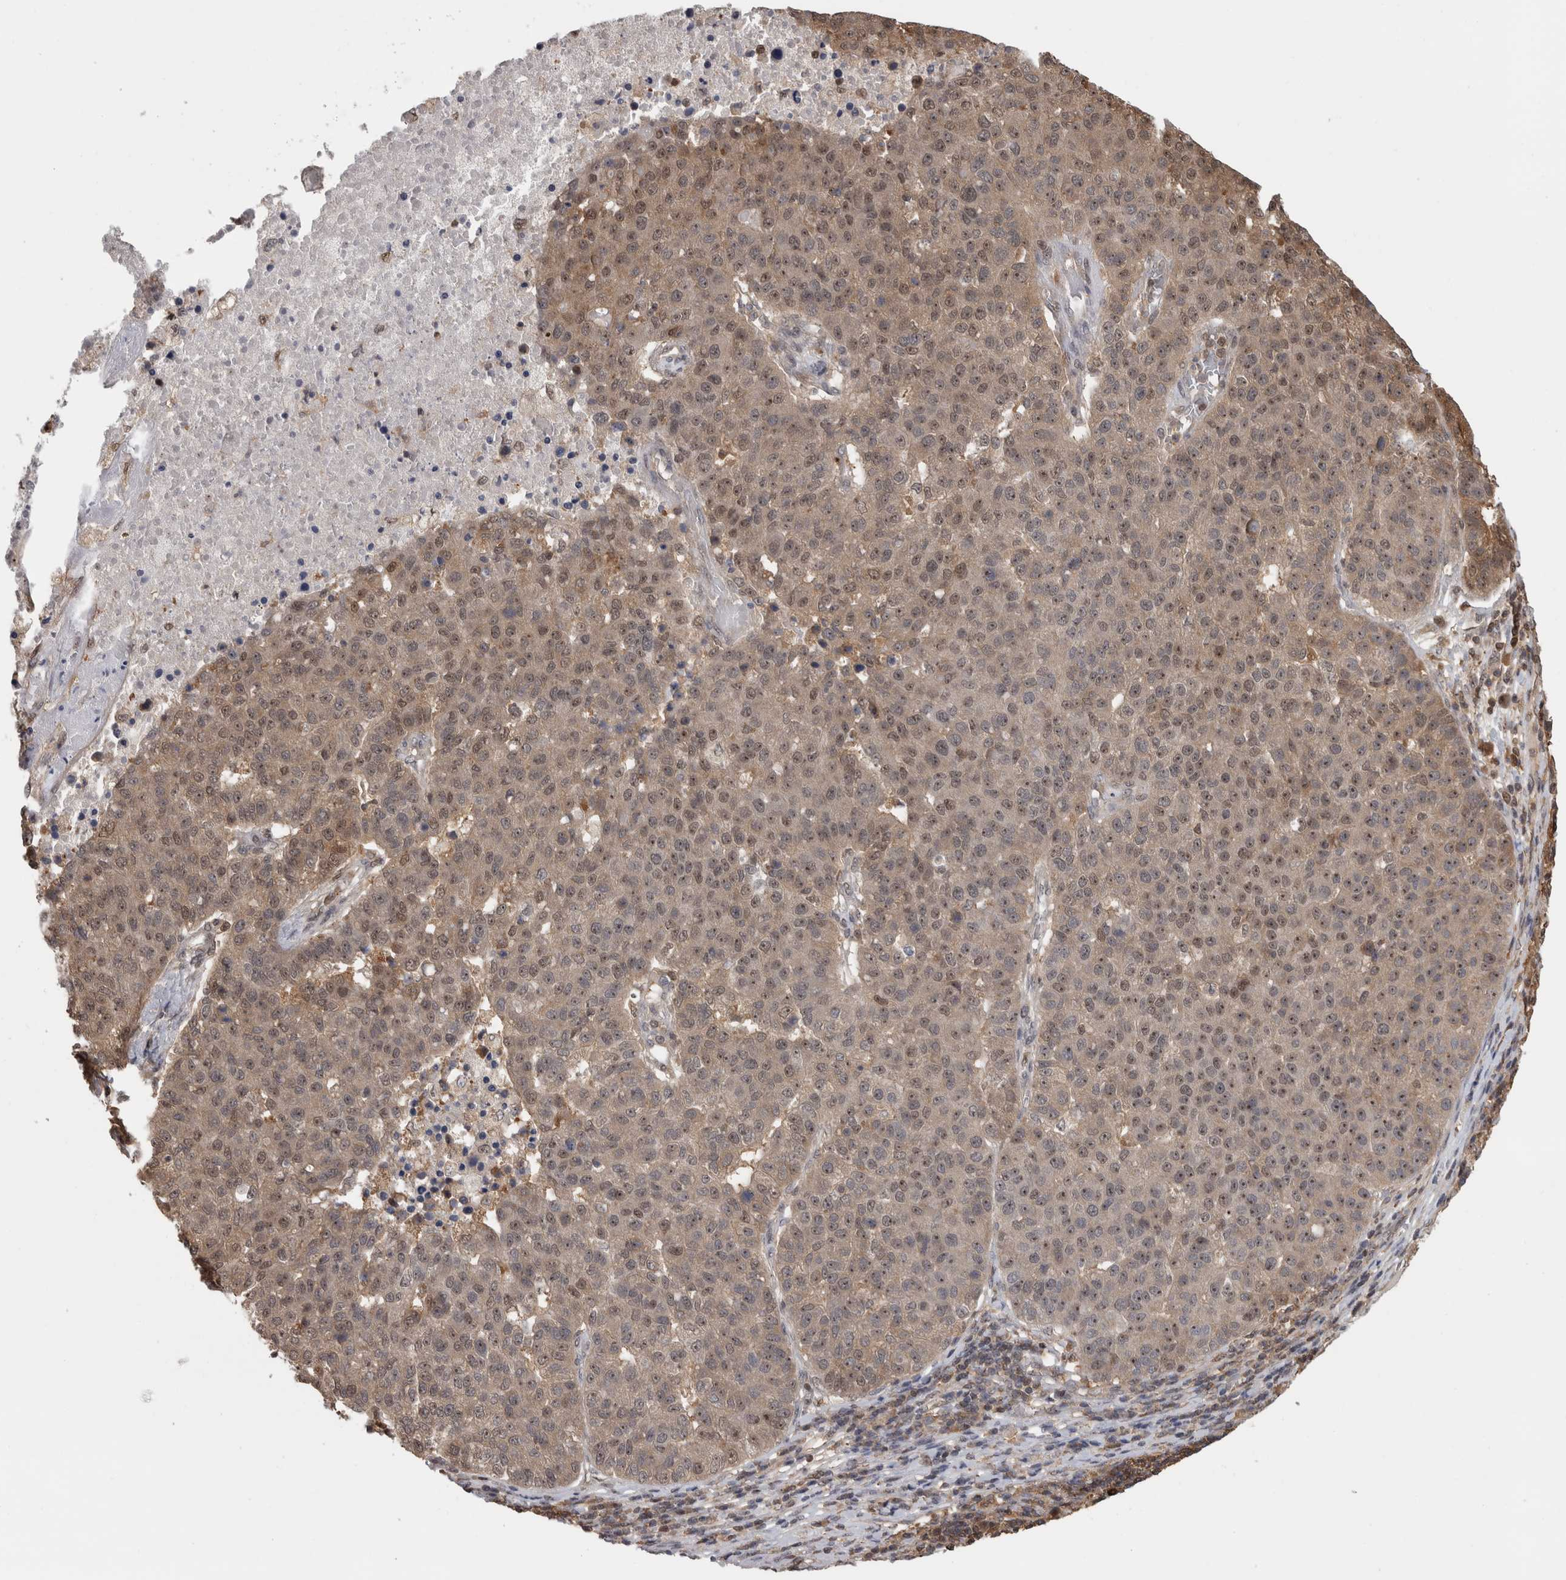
{"staining": {"intensity": "moderate", "quantity": "25%-75%", "location": "cytoplasmic/membranous,nuclear"}, "tissue": "pancreatic cancer", "cell_type": "Tumor cells", "image_type": "cancer", "snomed": [{"axis": "morphology", "description": "Adenocarcinoma, NOS"}, {"axis": "topography", "description": "Pancreas"}], "caption": "Protein staining of adenocarcinoma (pancreatic) tissue demonstrates moderate cytoplasmic/membranous and nuclear staining in approximately 25%-75% of tumor cells. (DAB (3,3'-diaminobenzidine) IHC with brightfield microscopy, high magnification).", "gene": "TDRD7", "patient": {"sex": "female", "age": 61}}